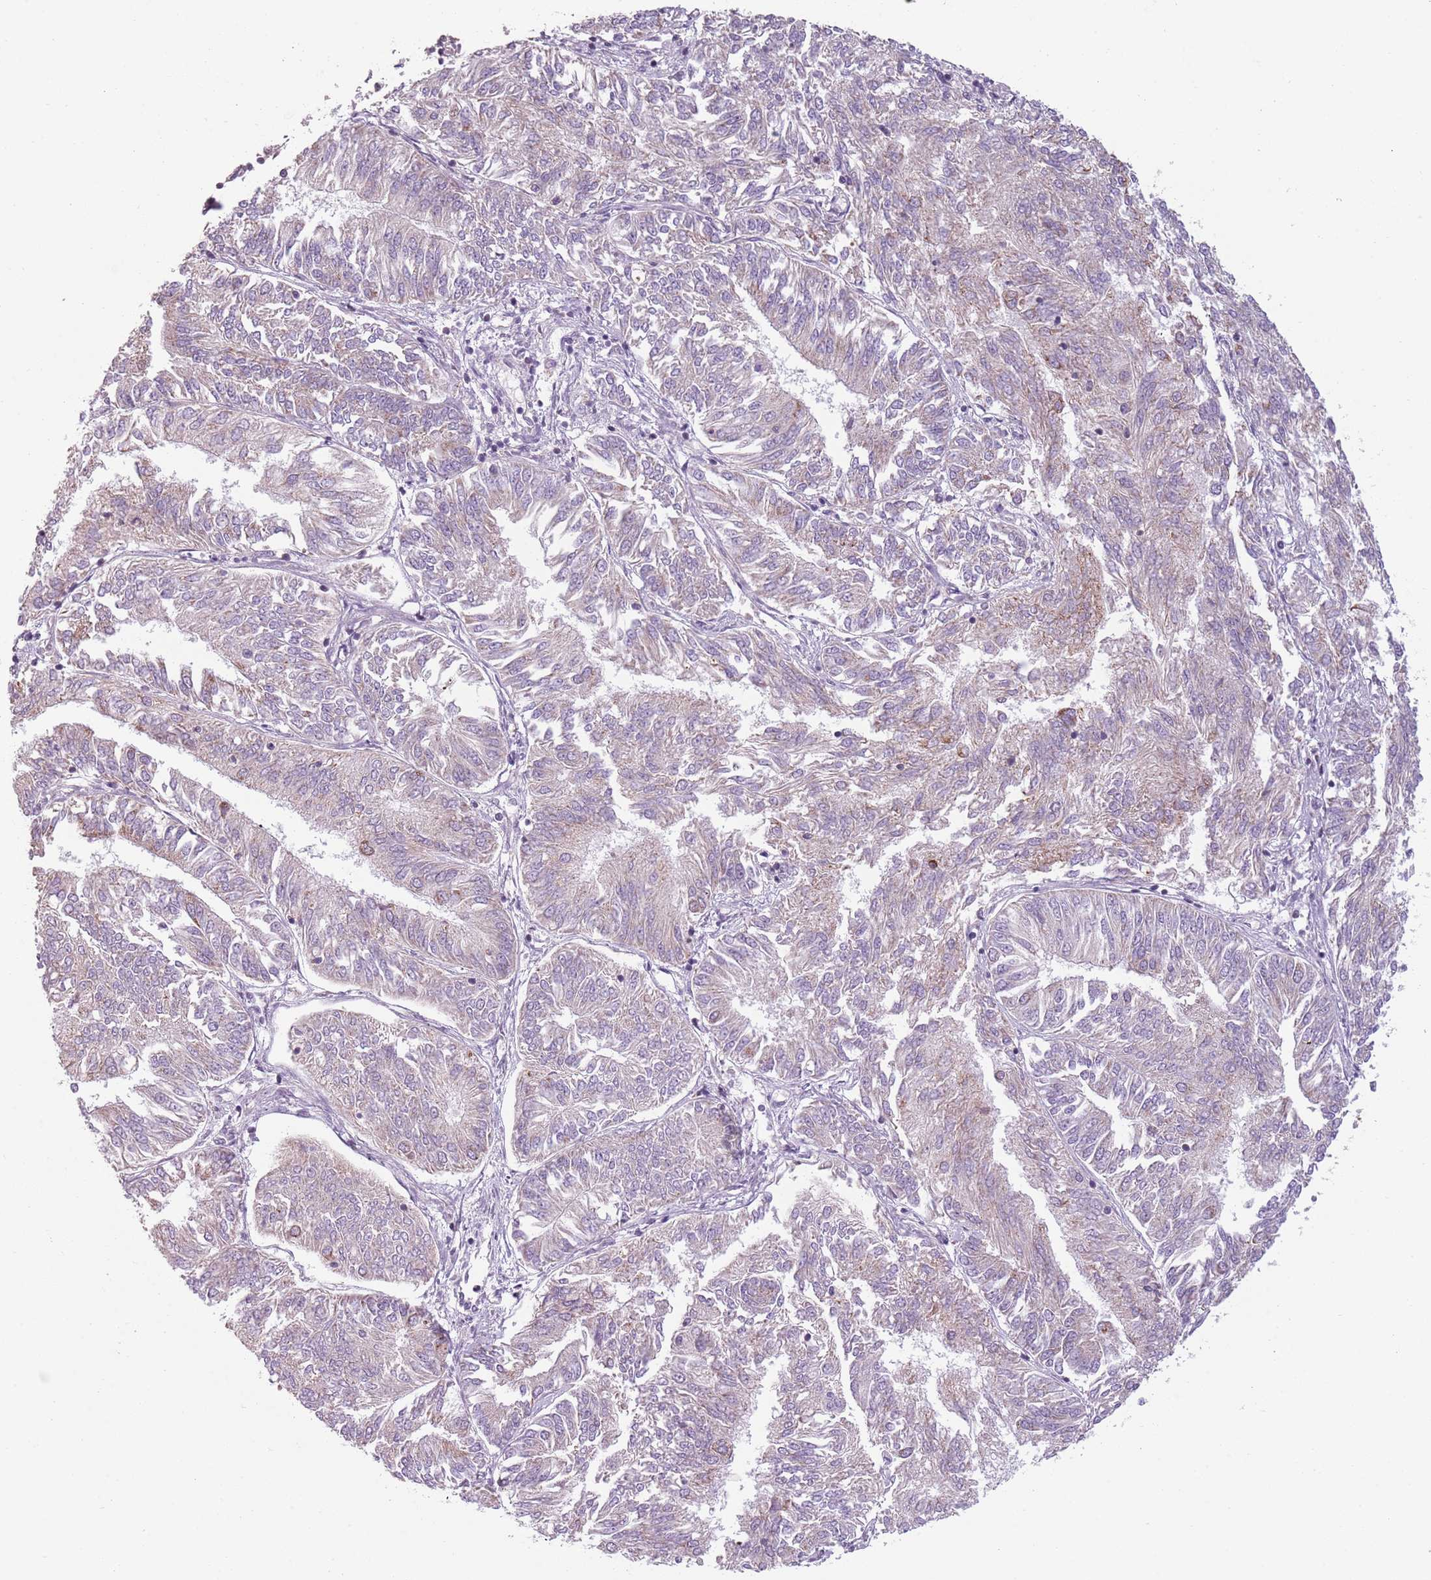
{"staining": {"intensity": "weak", "quantity": "25%-75%", "location": "cytoplasmic/membranous"}, "tissue": "endometrial cancer", "cell_type": "Tumor cells", "image_type": "cancer", "snomed": [{"axis": "morphology", "description": "Adenocarcinoma, NOS"}, {"axis": "topography", "description": "Endometrium"}], "caption": "Tumor cells show low levels of weak cytoplasmic/membranous staining in about 25%-75% of cells in endometrial cancer (adenocarcinoma). (Stains: DAB (3,3'-diaminobenzidine) in brown, nuclei in blue, Microscopy: brightfield microscopy at high magnification).", "gene": "MEGF8", "patient": {"sex": "female", "age": 58}}